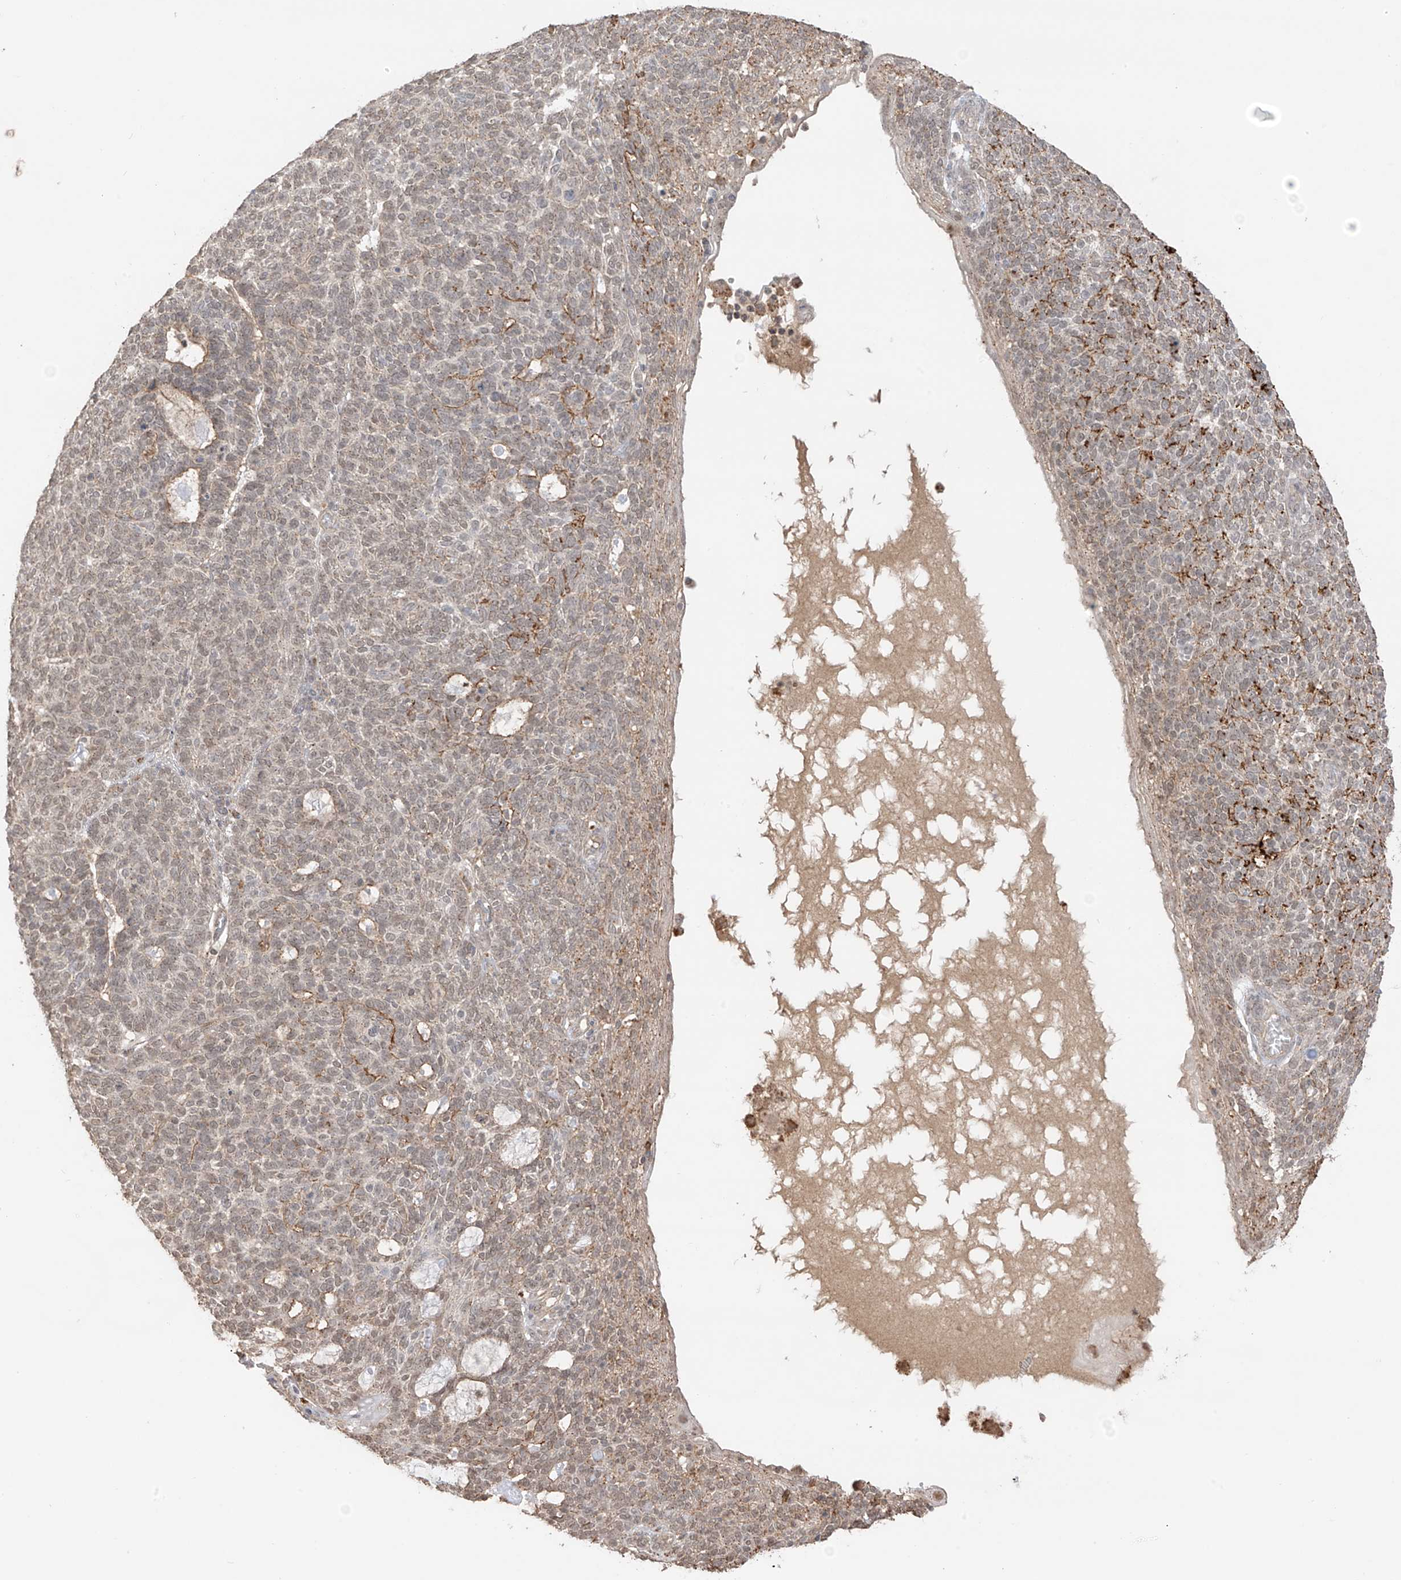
{"staining": {"intensity": "negative", "quantity": "none", "location": "none"}, "tissue": "skin cancer", "cell_type": "Tumor cells", "image_type": "cancer", "snomed": [{"axis": "morphology", "description": "Squamous cell carcinoma, NOS"}, {"axis": "topography", "description": "Skin"}], "caption": "IHC micrograph of human skin squamous cell carcinoma stained for a protein (brown), which displays no staining in tumor cells.", "gene": "N4BP3", "patient": {"sex": "female", "age": 90}}